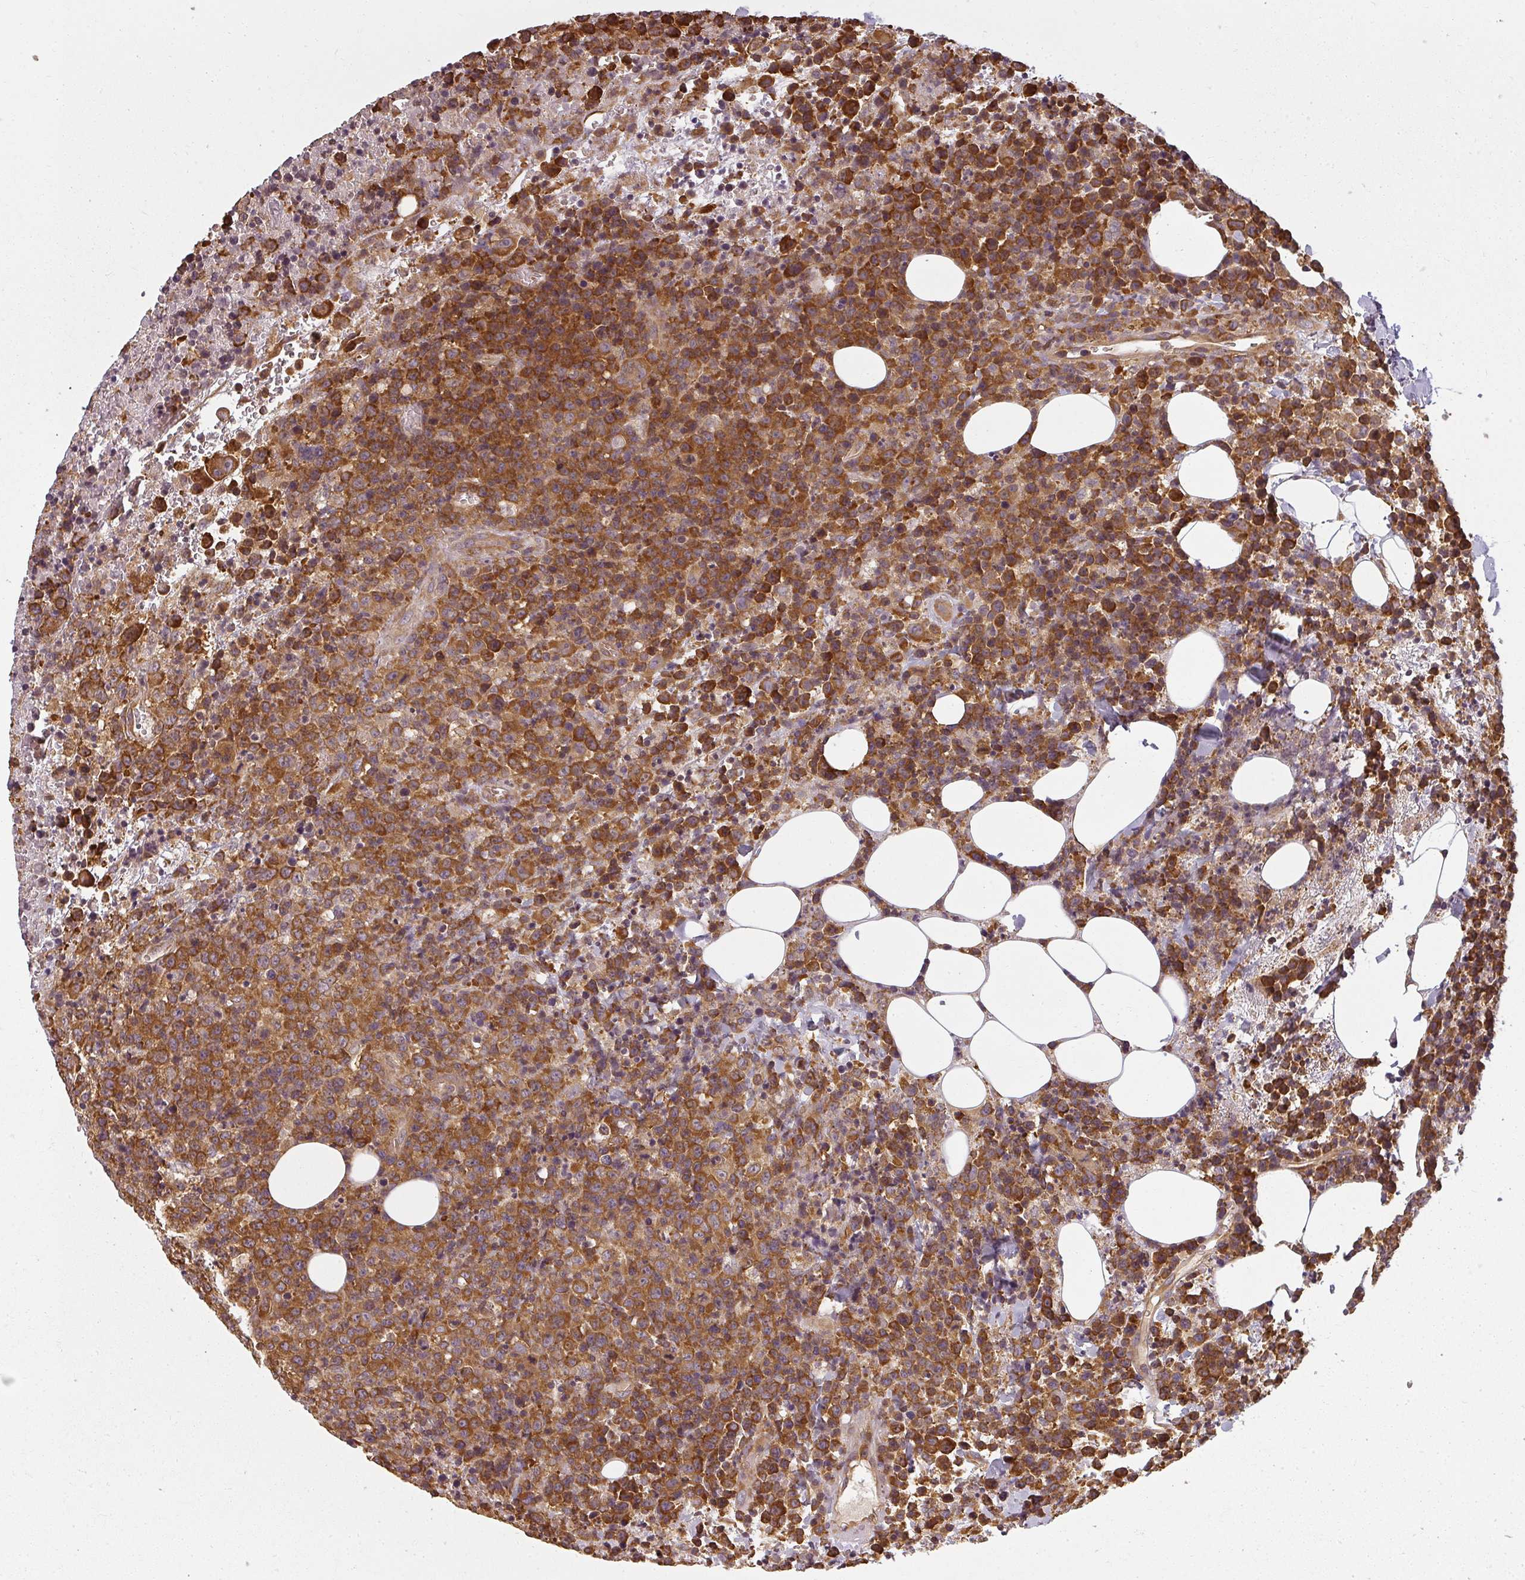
{"staining": {"intensity": "strong", "quantity": ">75%", "location": "cytoplasmic/membranous"}, "tissue": "lymphoma", "cell_type": "Tumor cells", "image_type": "cancer", "snomed": [{"axis": "morphology", "description": "Malignant lymphoma, non-Hodgkin's type, High grade"}, {"axis": "topography", "description": "Lymph node"}], "caption": "Immunohistochemical staining of lymphoma demonstrates strong cytoplasmic/membranous protein staining in about >75% of tumor cells. (IHC, brightfield microscopy, high magnification).", "gene": "RPL24", "patient": {"sex": "male", "age": 16}}